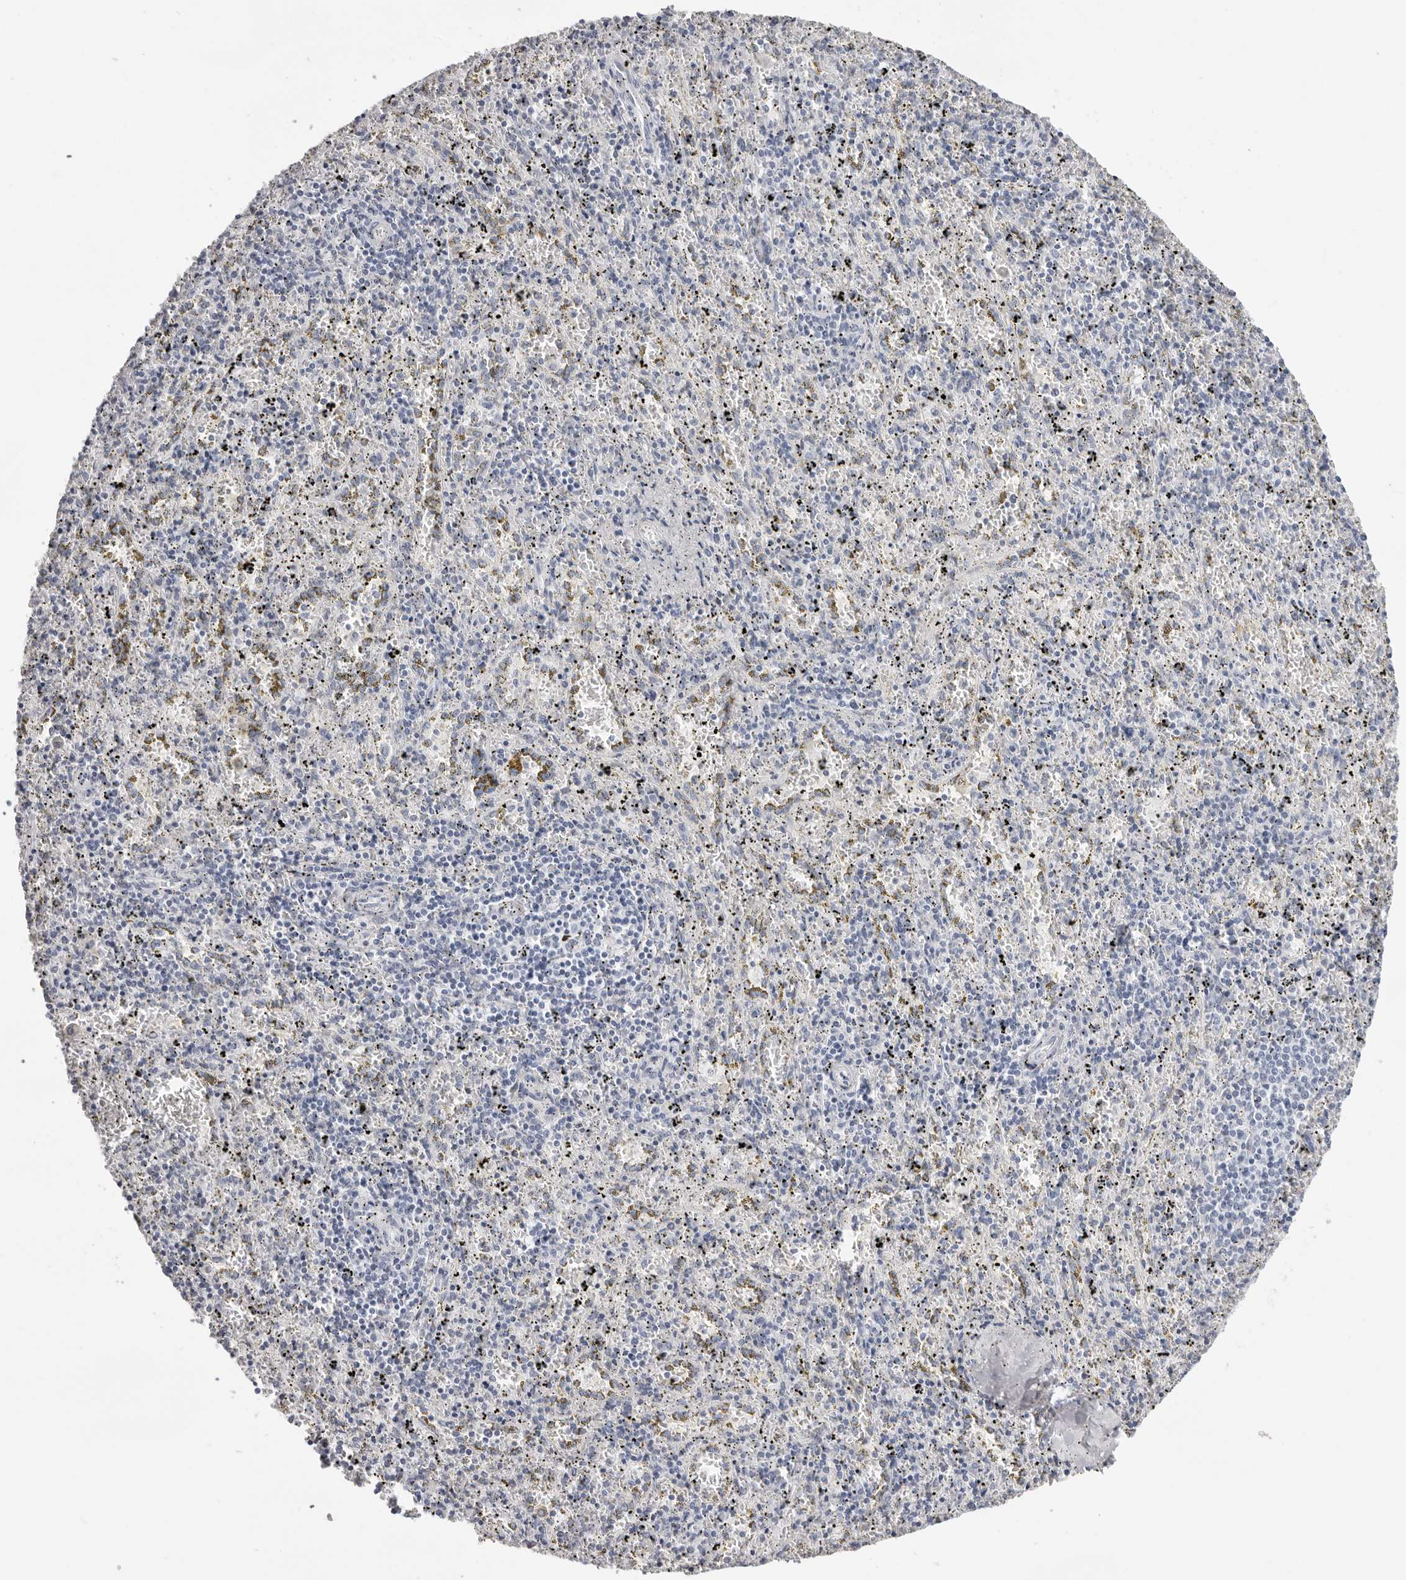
{"staining": {"intensity": "negative", "quantity": "none", "location": "none"}, "tissue": "spleen", "cell_type": "Cells in red pulp", "image_type": "normal", "snomed": [{"axis": "morphology", "description": "Normal tissue, NOS"}, {"axis": "topography", "description": "Spleen"}], "caption": "DAB immunohistochemical staining of benign spleen demonstrates no significant staining in cells in red pulp.", "gene": "INSL3", "patient": {"sex": "male", "age": 11}}